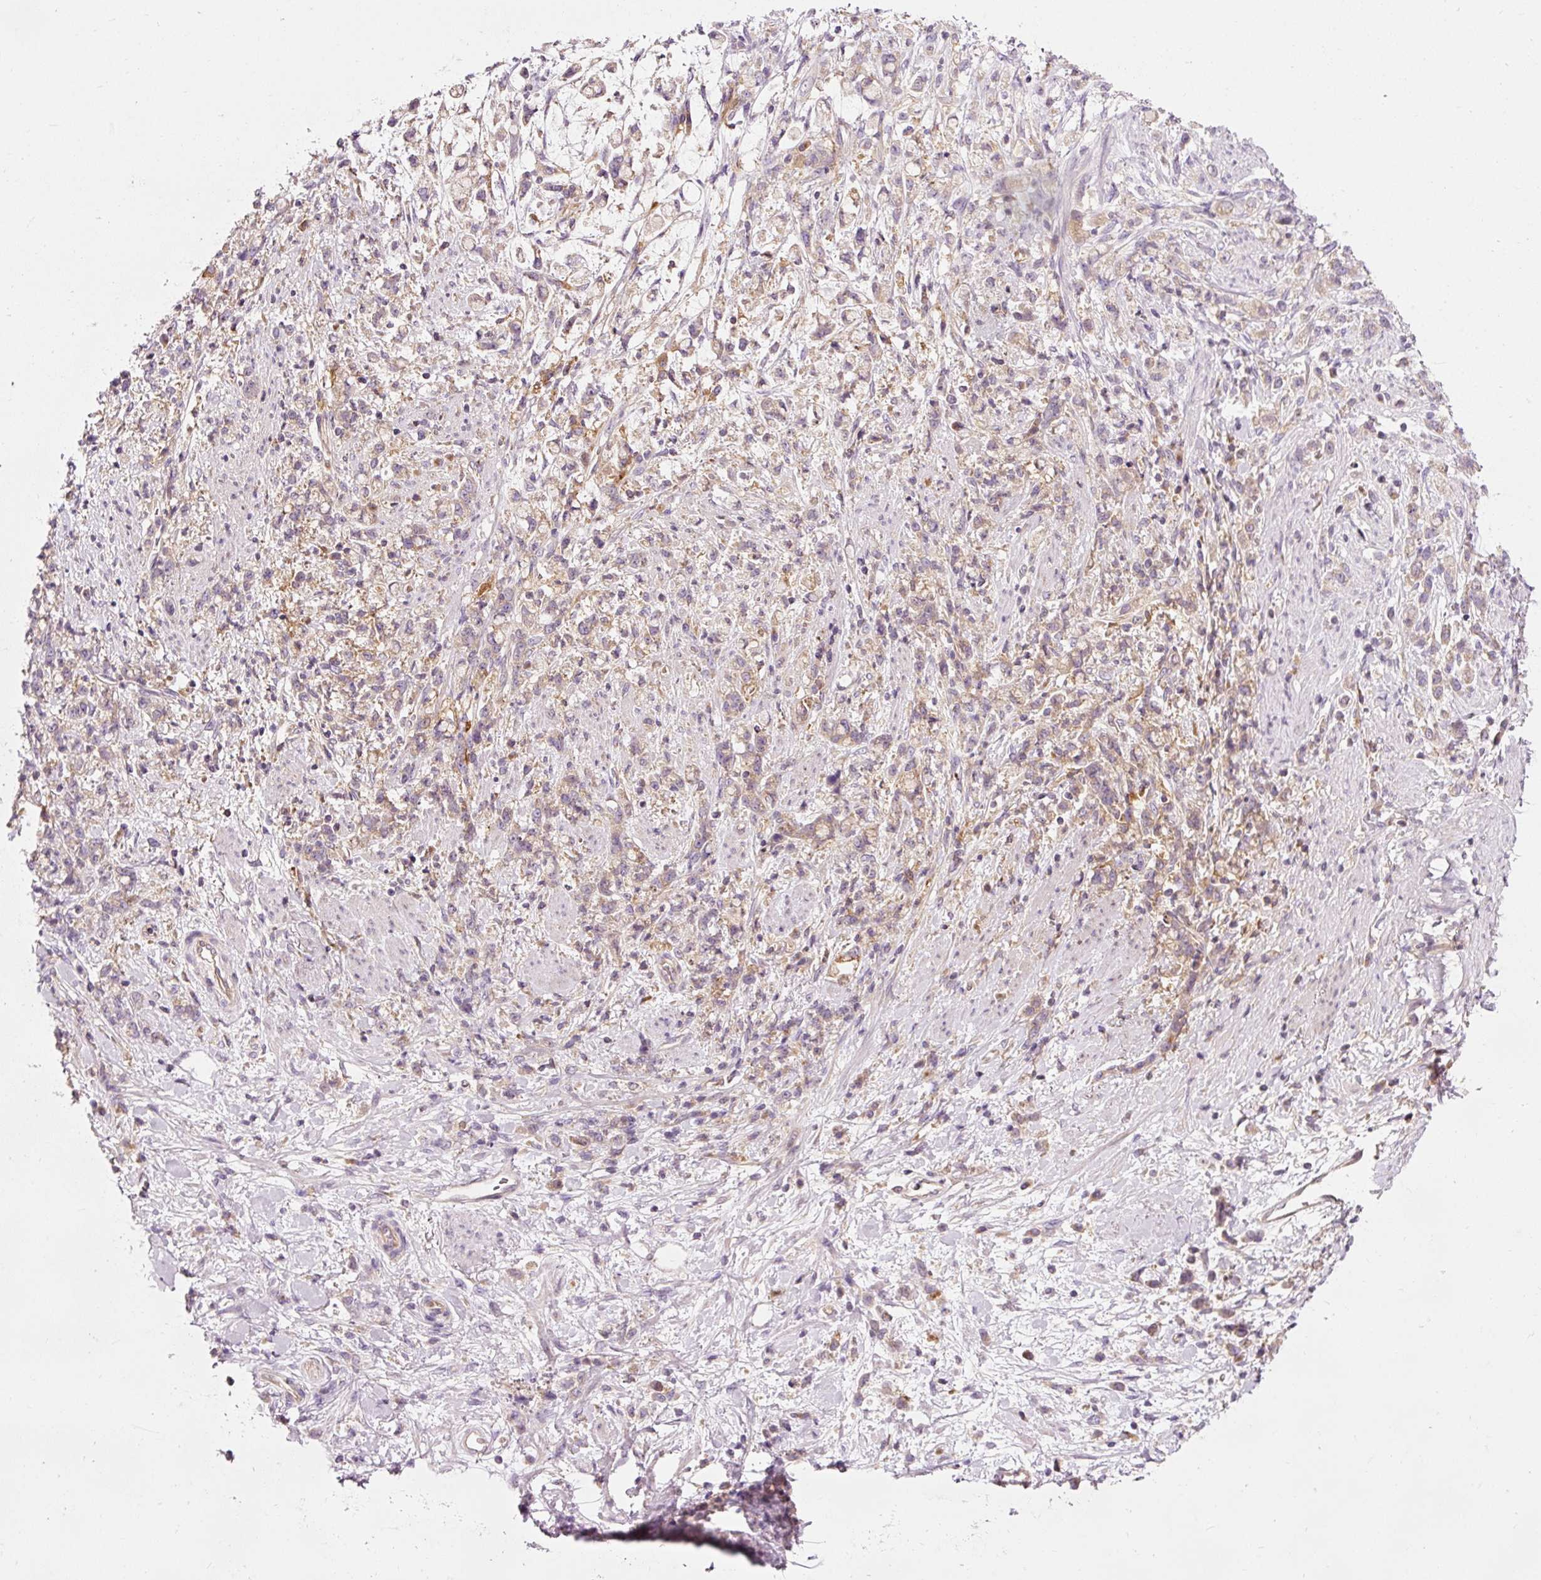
{"staining": {"intensity": "weak", "quantity": "25%-75%", "location": "cytoplasmic/membranous"}, "tissue": "stomach cancer", "cell_type": "Tumor cells", "image_type": "cancer", "snomed": [{"axis": "morphology", "description": "Adenocarcinoma, NOS"}, {"axis": "topography", "description": "Stomach"}], "caption": "Protein staining displays weak cytoplasmic/membranous expression in about 25%-75% of tumor cells in stomach cancer.", "gene": "NAPA", "patient": {"sex": "female", "age": 60}}